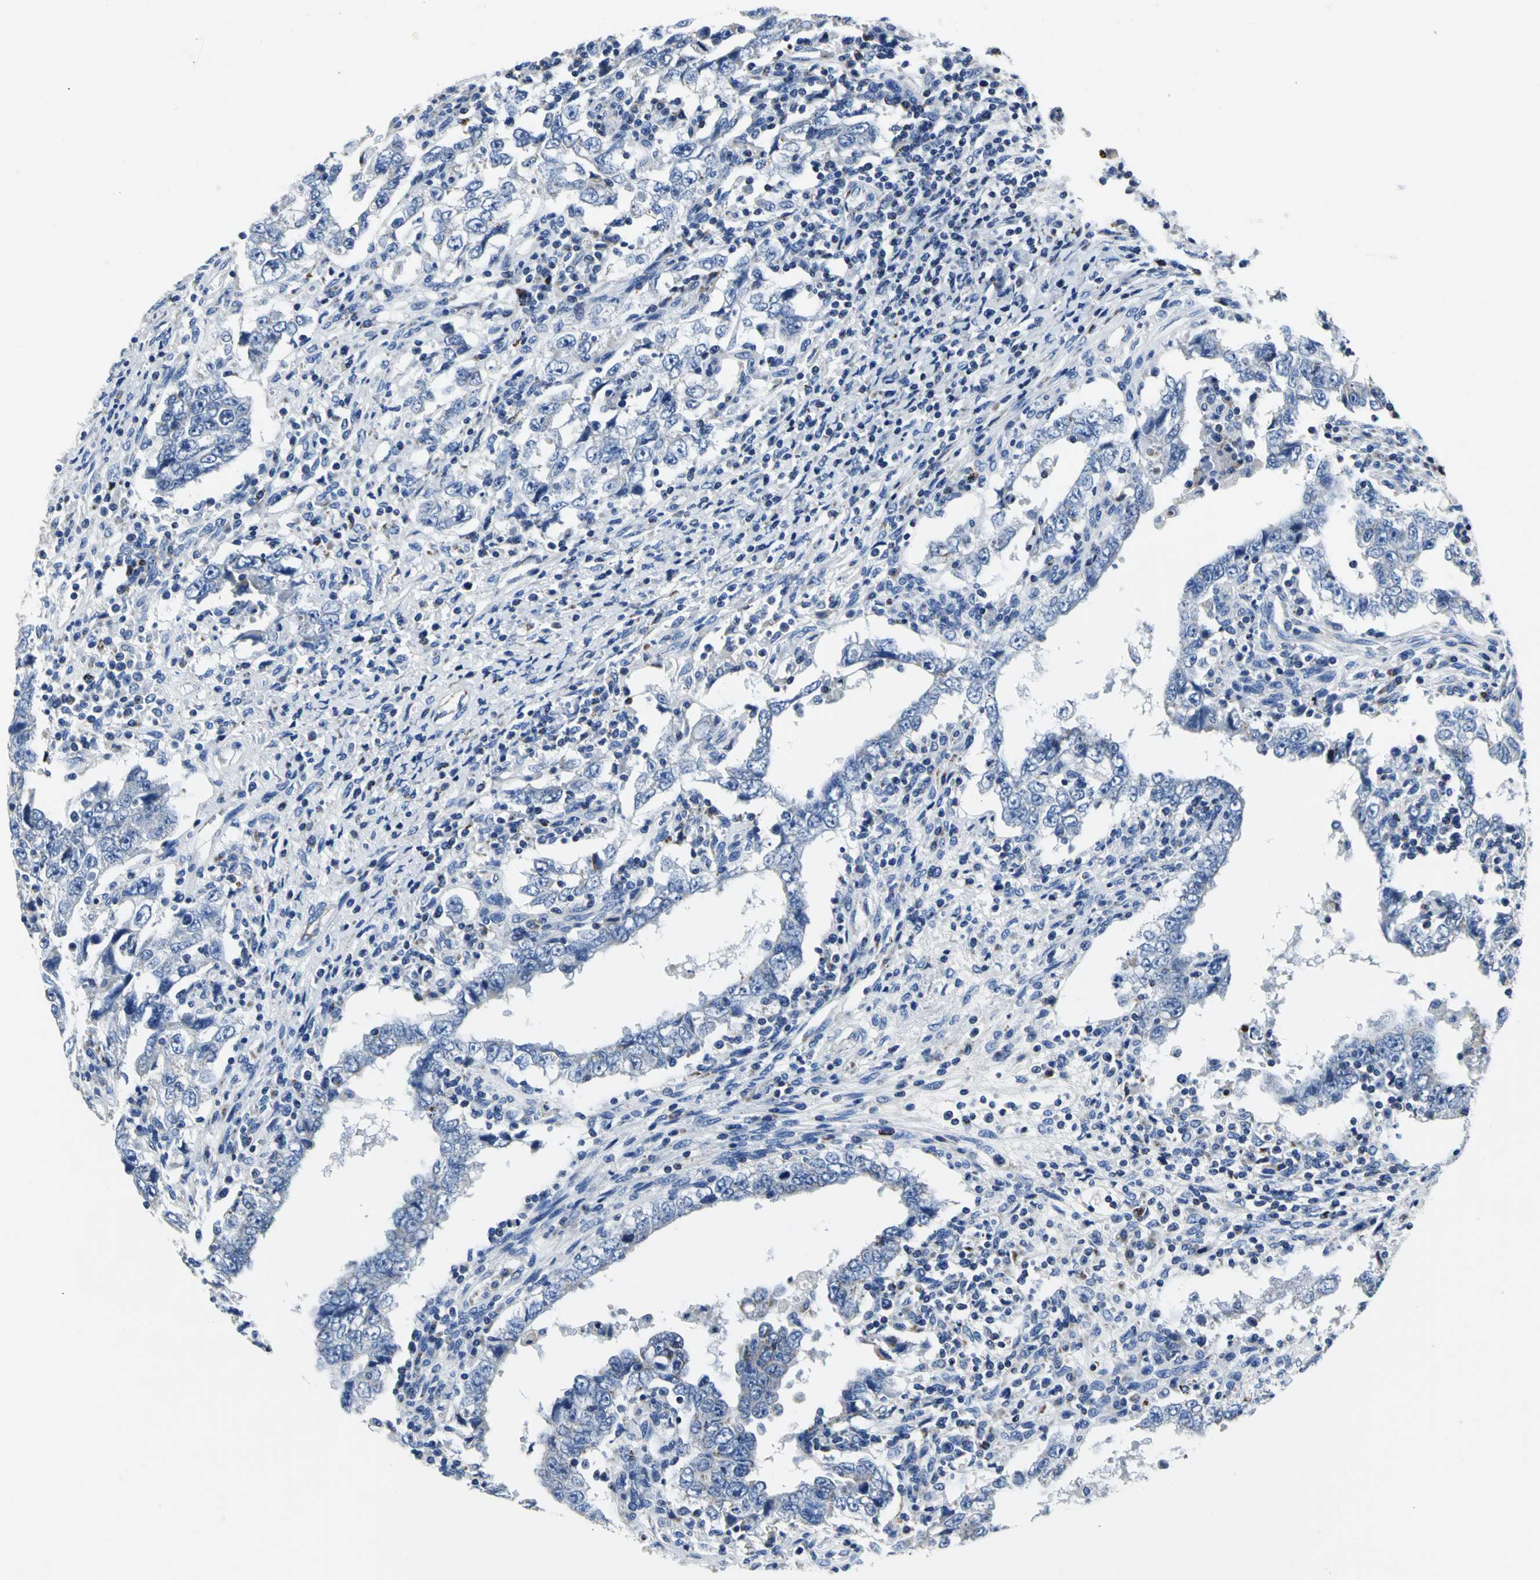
{"staining": {"intensity": "negative", "quantity": "none", "location": "none"}, "tissue": "testis cancer", "cell_type": "Tumor cells", "image_type": "cancer", "snomed": [{"axis": "morphology", "description": "Carcinoma, Embryonal, NOS"}, {"axis": "topography", "description": "Testis"}], "caption": "This photomicrograph is of embryonal carcinoma (testis) stained with immunohistochemistry (IHC) to label a protein in brown with the nuclei are counter-stained blue. There is no expression in tumor cells.", "gene": "IFI6", "patient": {"sex": "male", "age": 26}}